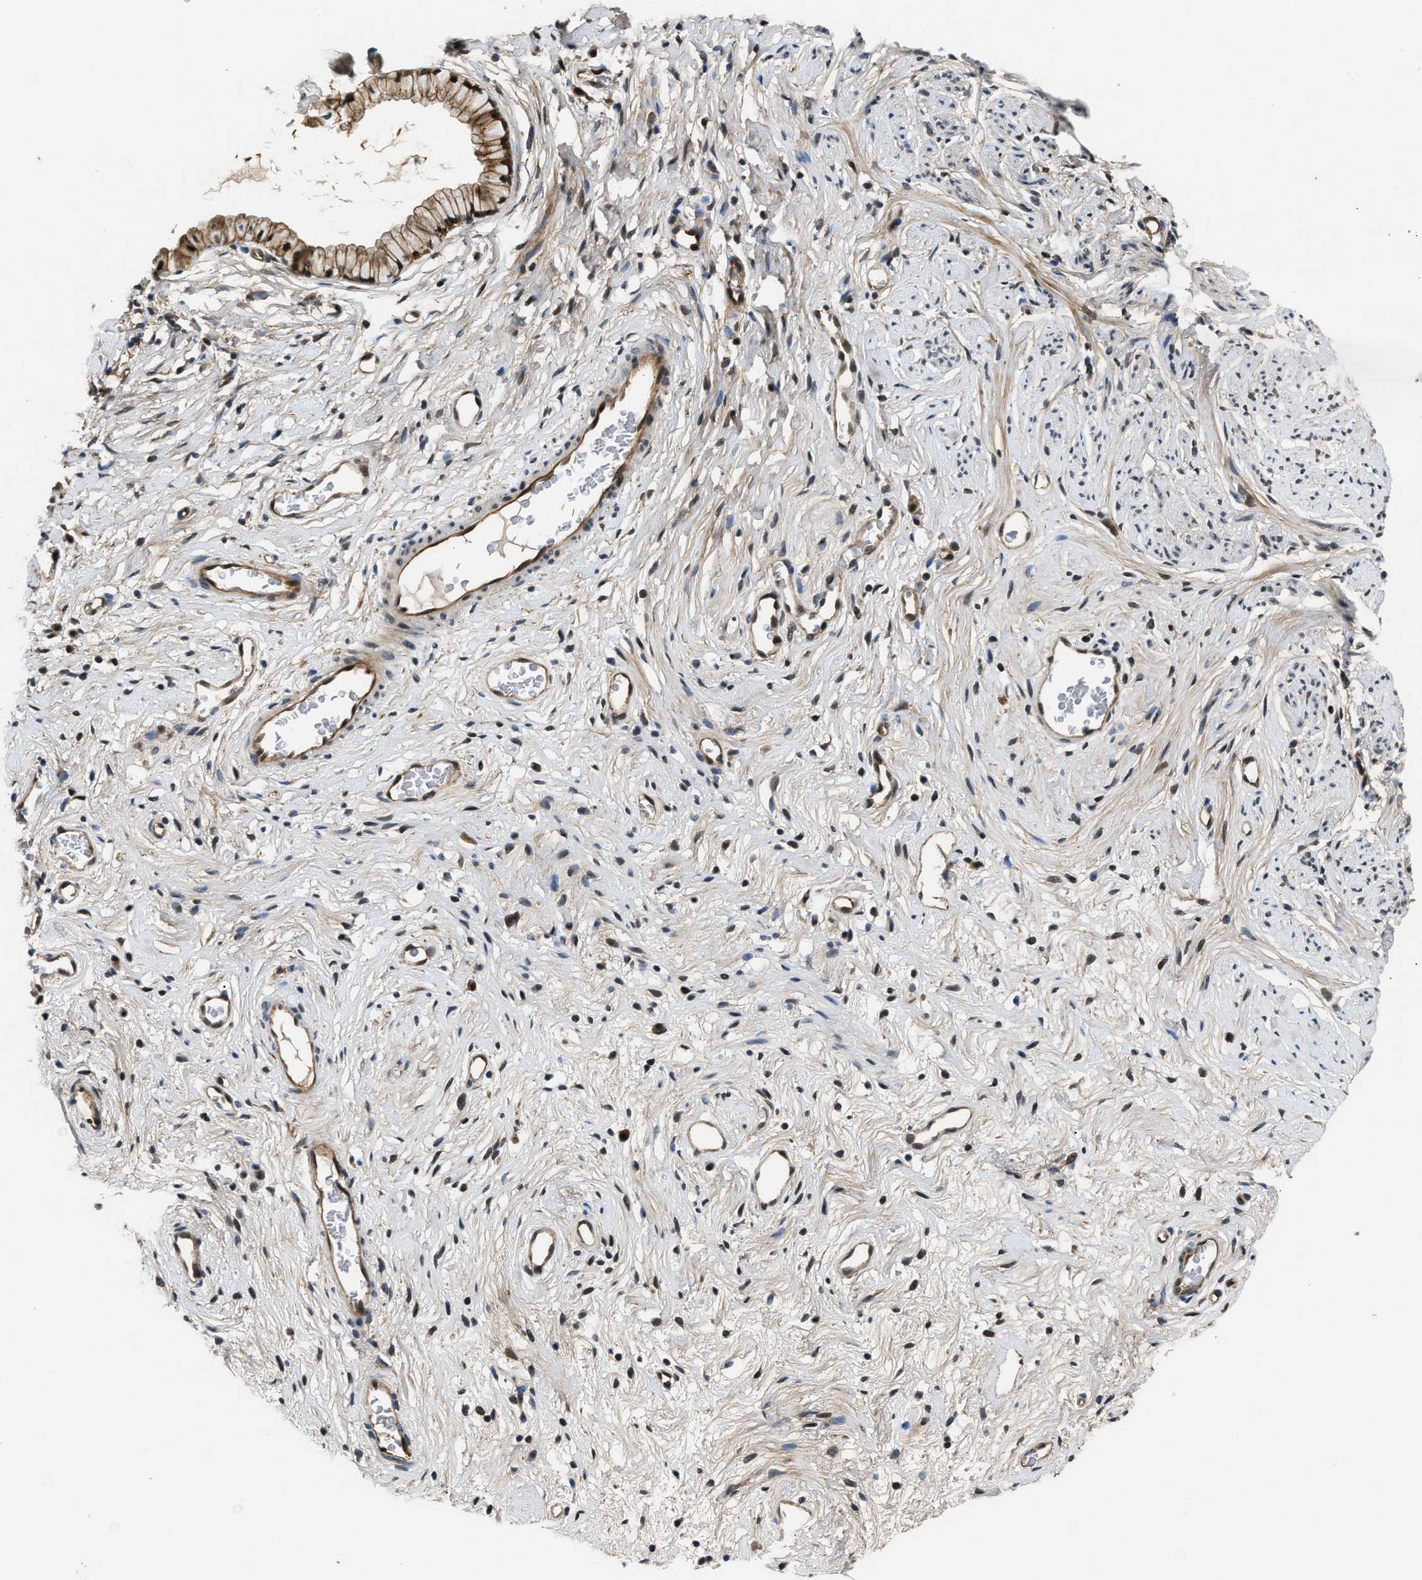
{"staining": {"intensity": "moderate", "quantity": ">75%", "location": "cytoplasmic/membranous,nuclear"}, "tissue": "cervix", "cell_type": "Glandular cells", "image_type": "normal", "snomed": [{"axis": "morphology", "description": "Normal tissue, NOS"}, {"axis": "topography", "description": "Cervix"}], "caption": "A high-resolution image shows IHC staining of unremarkable cervix, which demonstrates moderate cytoplasmic/membranous,nuclear staining in approximately >75% of glandular cells.", "gene": "COPS2", "patient": {"sex": "female", "age": 77}}